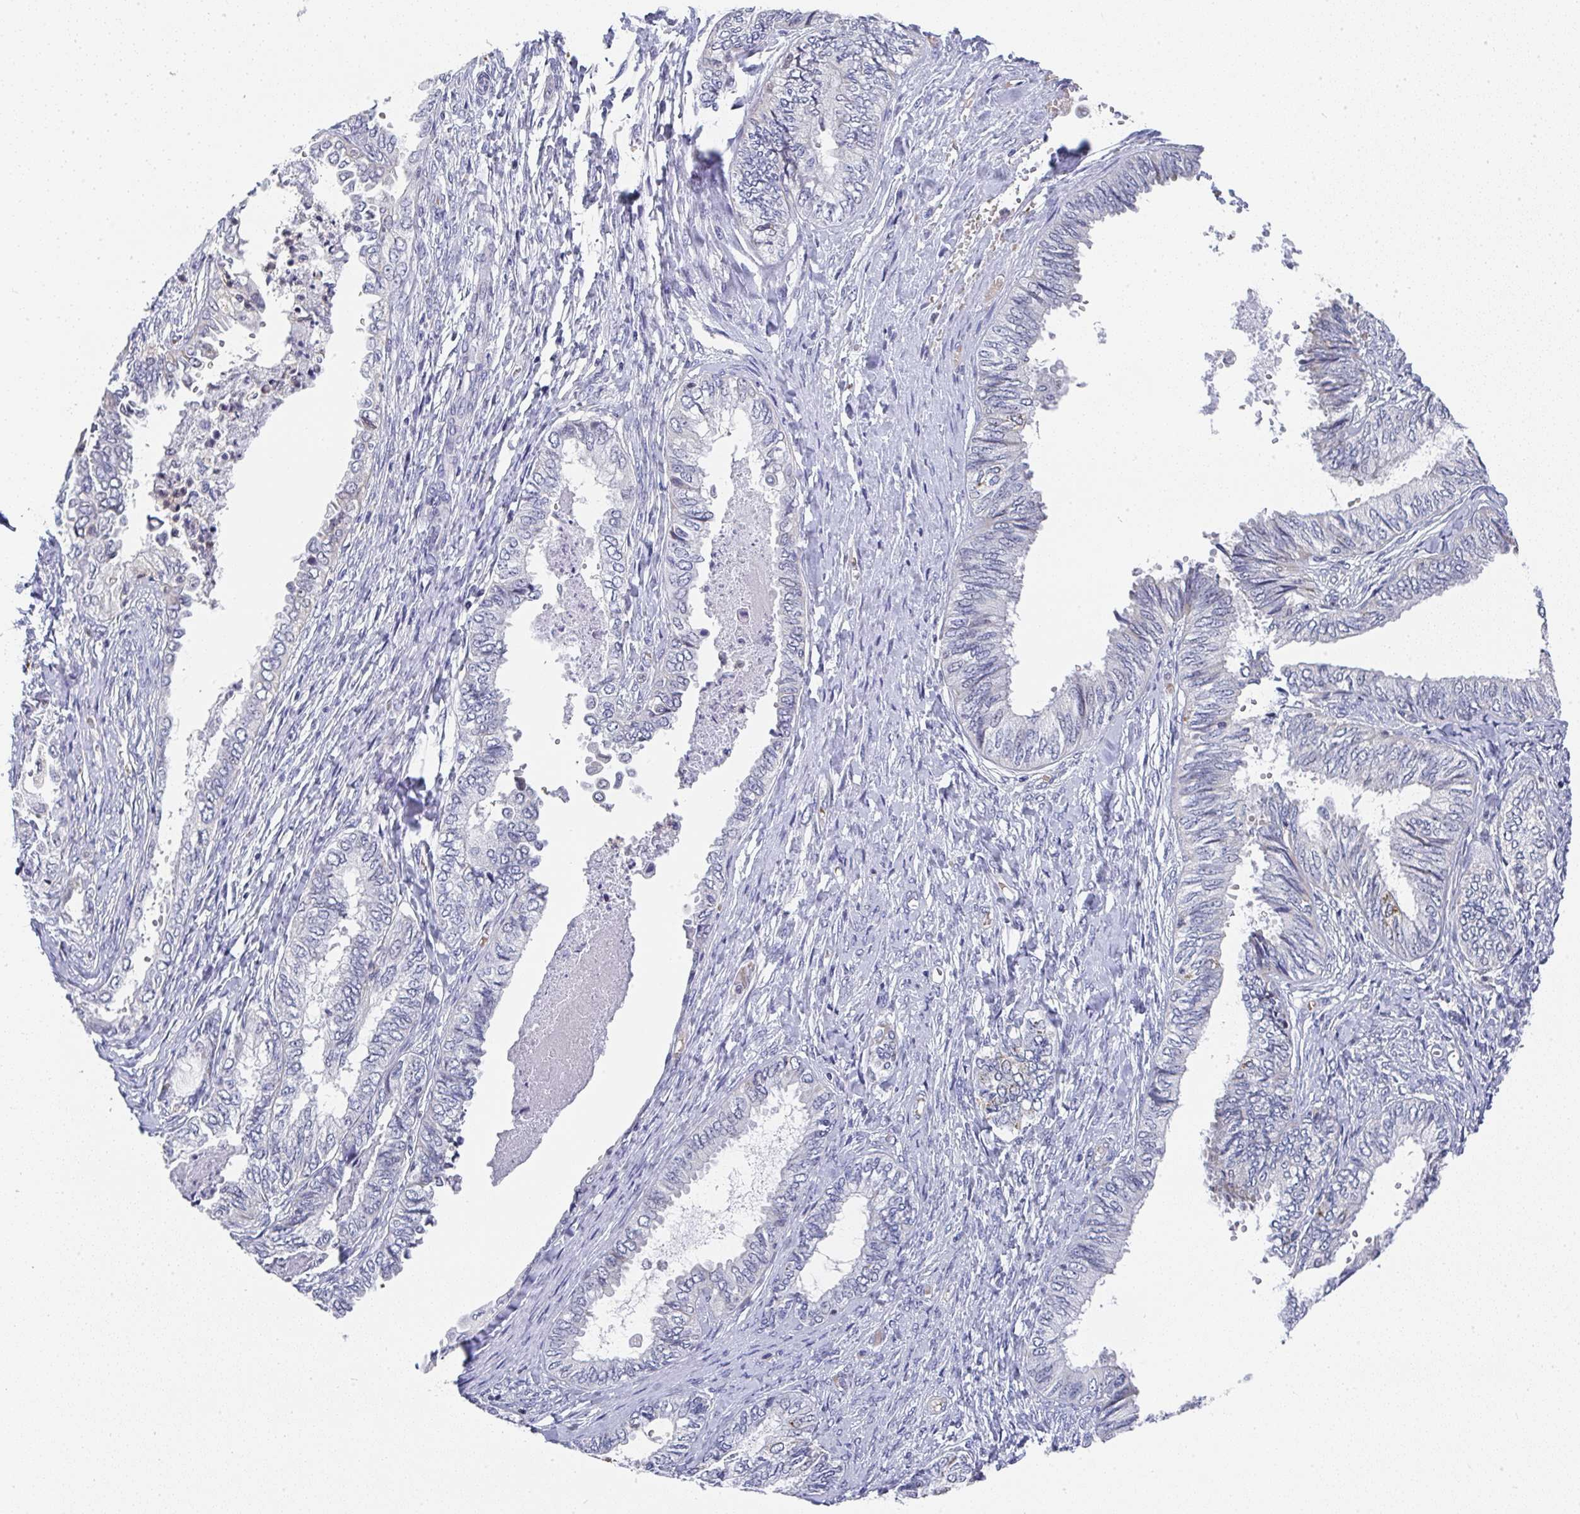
{"staining": {"intensity": "moderate", "quantity": "<25%", "location": "cytoplasmic/membranous"}, "tissue": "ovarian cancer", "cell_type": "Tumor cells", "image_type": "cancer", "snomed": [{"axis": "morphology", "description": "Carcinoma, endometroid"}, {"axis": "topography", "description": "Ovary"}], "caption": "A histopathology image showing moderate cytoplasmic/membranous positivity in approximately <25% of tumor cells in endometroid carcinoma (ovarian), as visualized by brown immunohistochemical staining.", "gene": "NCF1", "patient": {"sex": "female", "age": 70}}